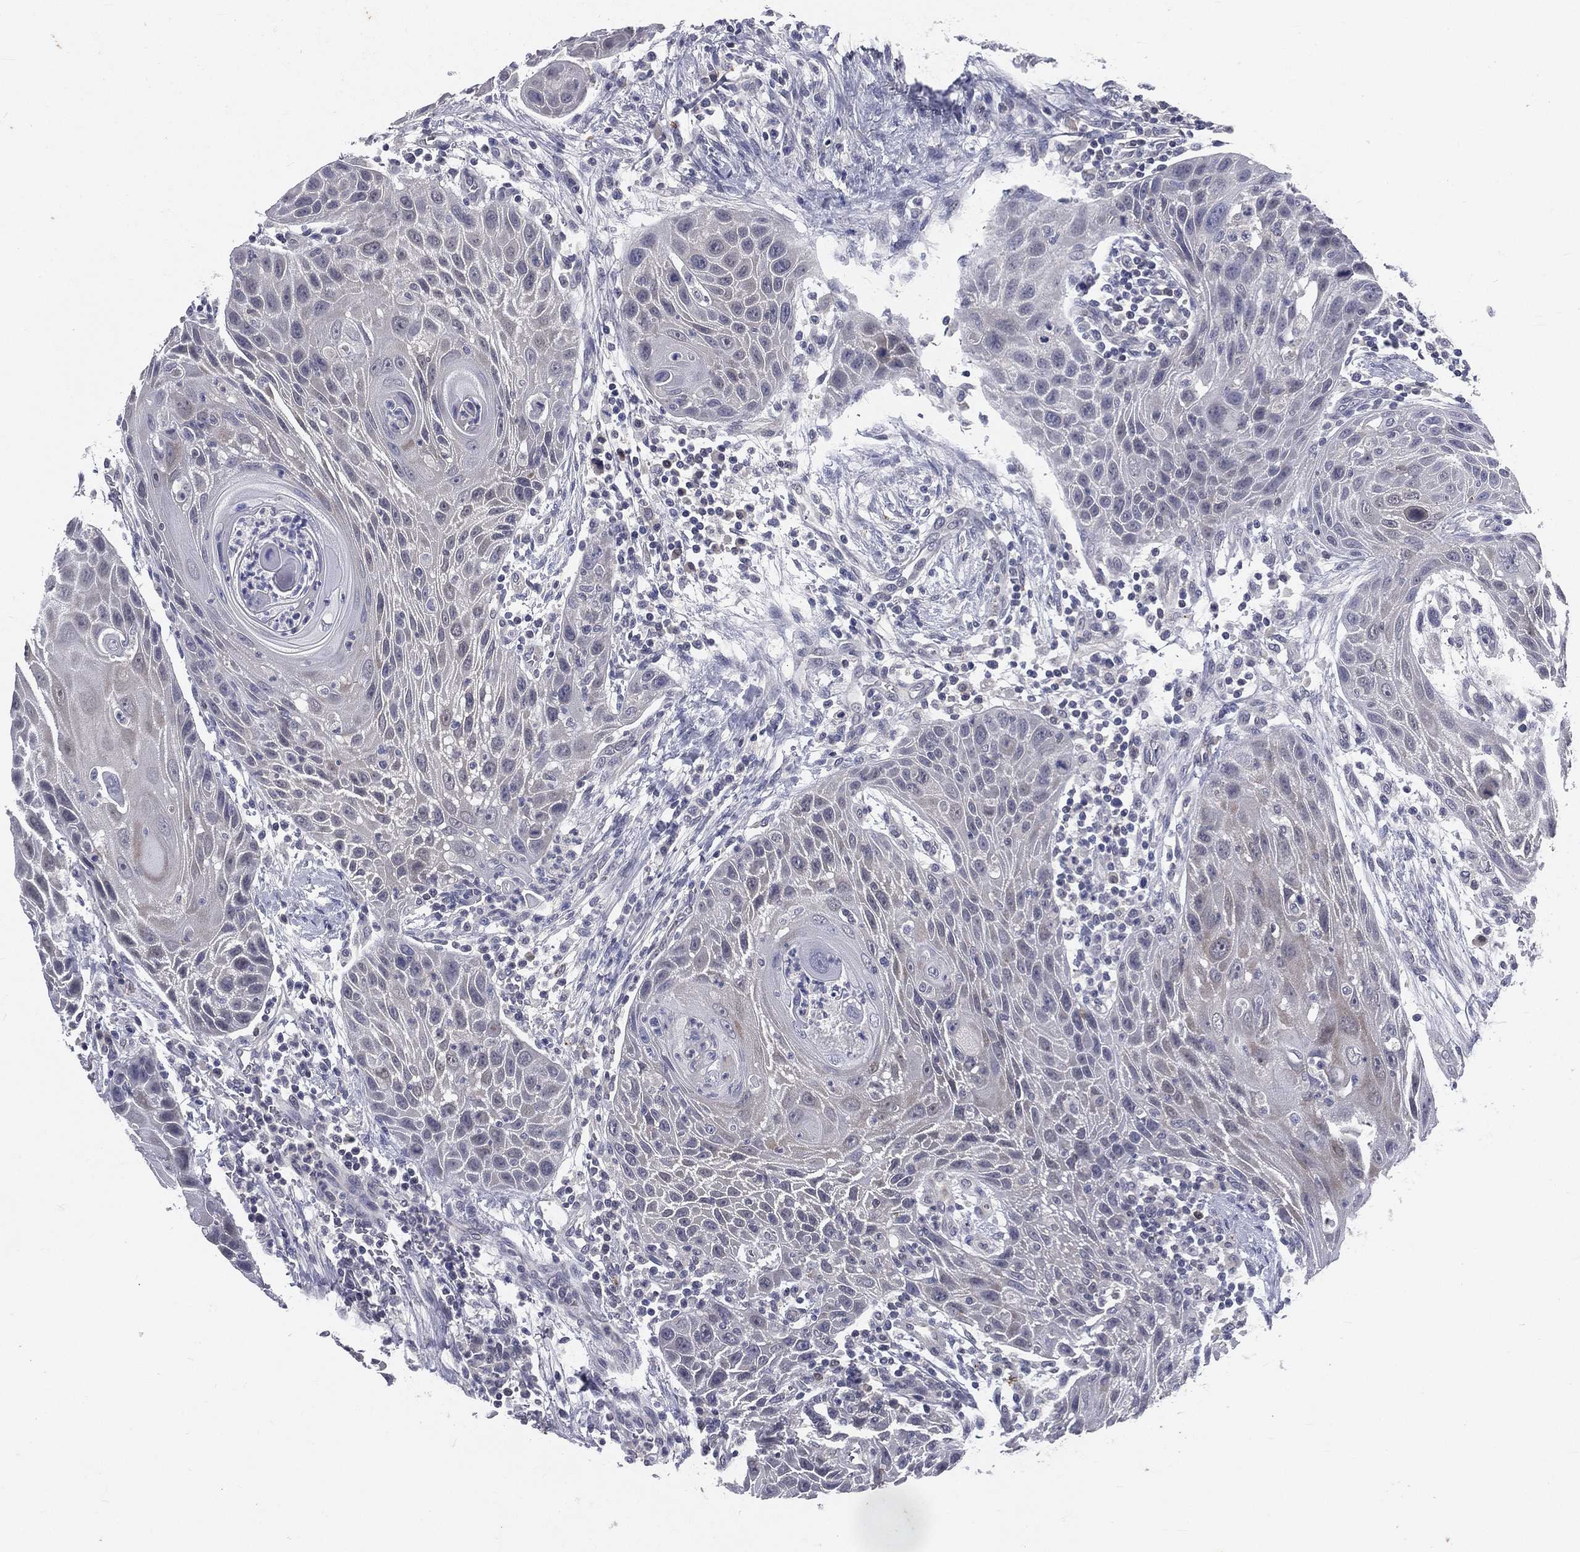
{"staining": {"intensity": "negative", "quantity": "none", "location": "none"}, "tissue": "head and neck cancer", "cell_type": "Tumor cells", "image_type": "cancer", "snomed": [{"axis": "morphology", "description": "Squamous cell carcinoma, NOS"}, {"axis": "topography", "description": "Head-Neck"}], "caption": "An IHC image of head and neck cancer is shown. There is no staining in tumor cells of head and neck cancer.", "gene": "IFT27", "patient": {"sex": "male", "age": 69}}